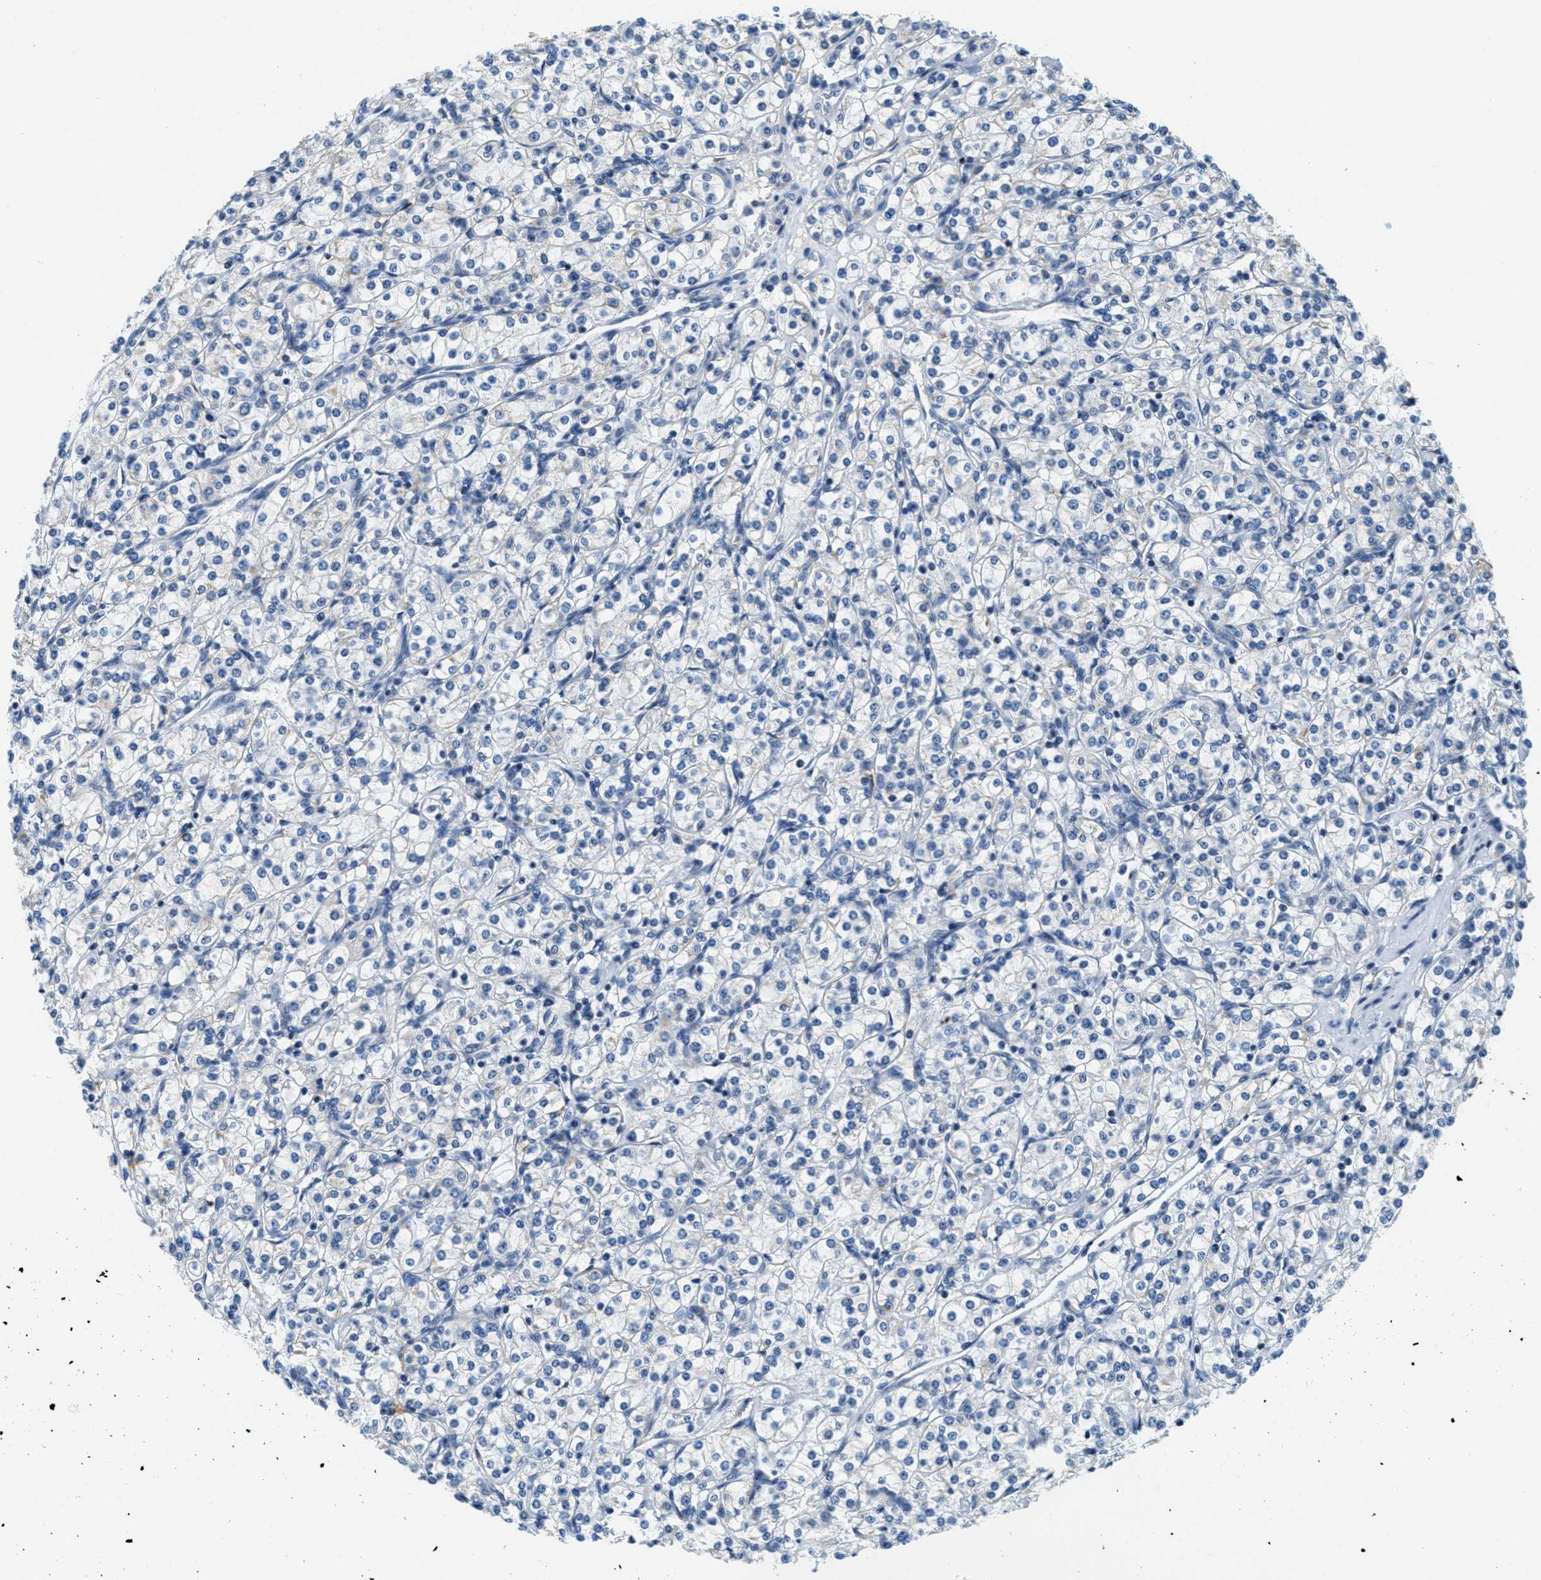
{"staining": {"intensity": "negative", "quantity": "none", "location": "none"}, "tissue": "renal cancer", "cell_type": "Tumor cells", "image_type": "cancer", "snomed": [{"axis": "morphology", "description": "Adenocarcinoma, NOS"}, {"axis": "topography", "description": "Kidney"}], "caption": "An IHC photomicrograph of renal cancer is shown. There is no staining in tumor cells of renal cancer.", "gene": "CA4", "patient": {"sex": "male", "age": 77}}